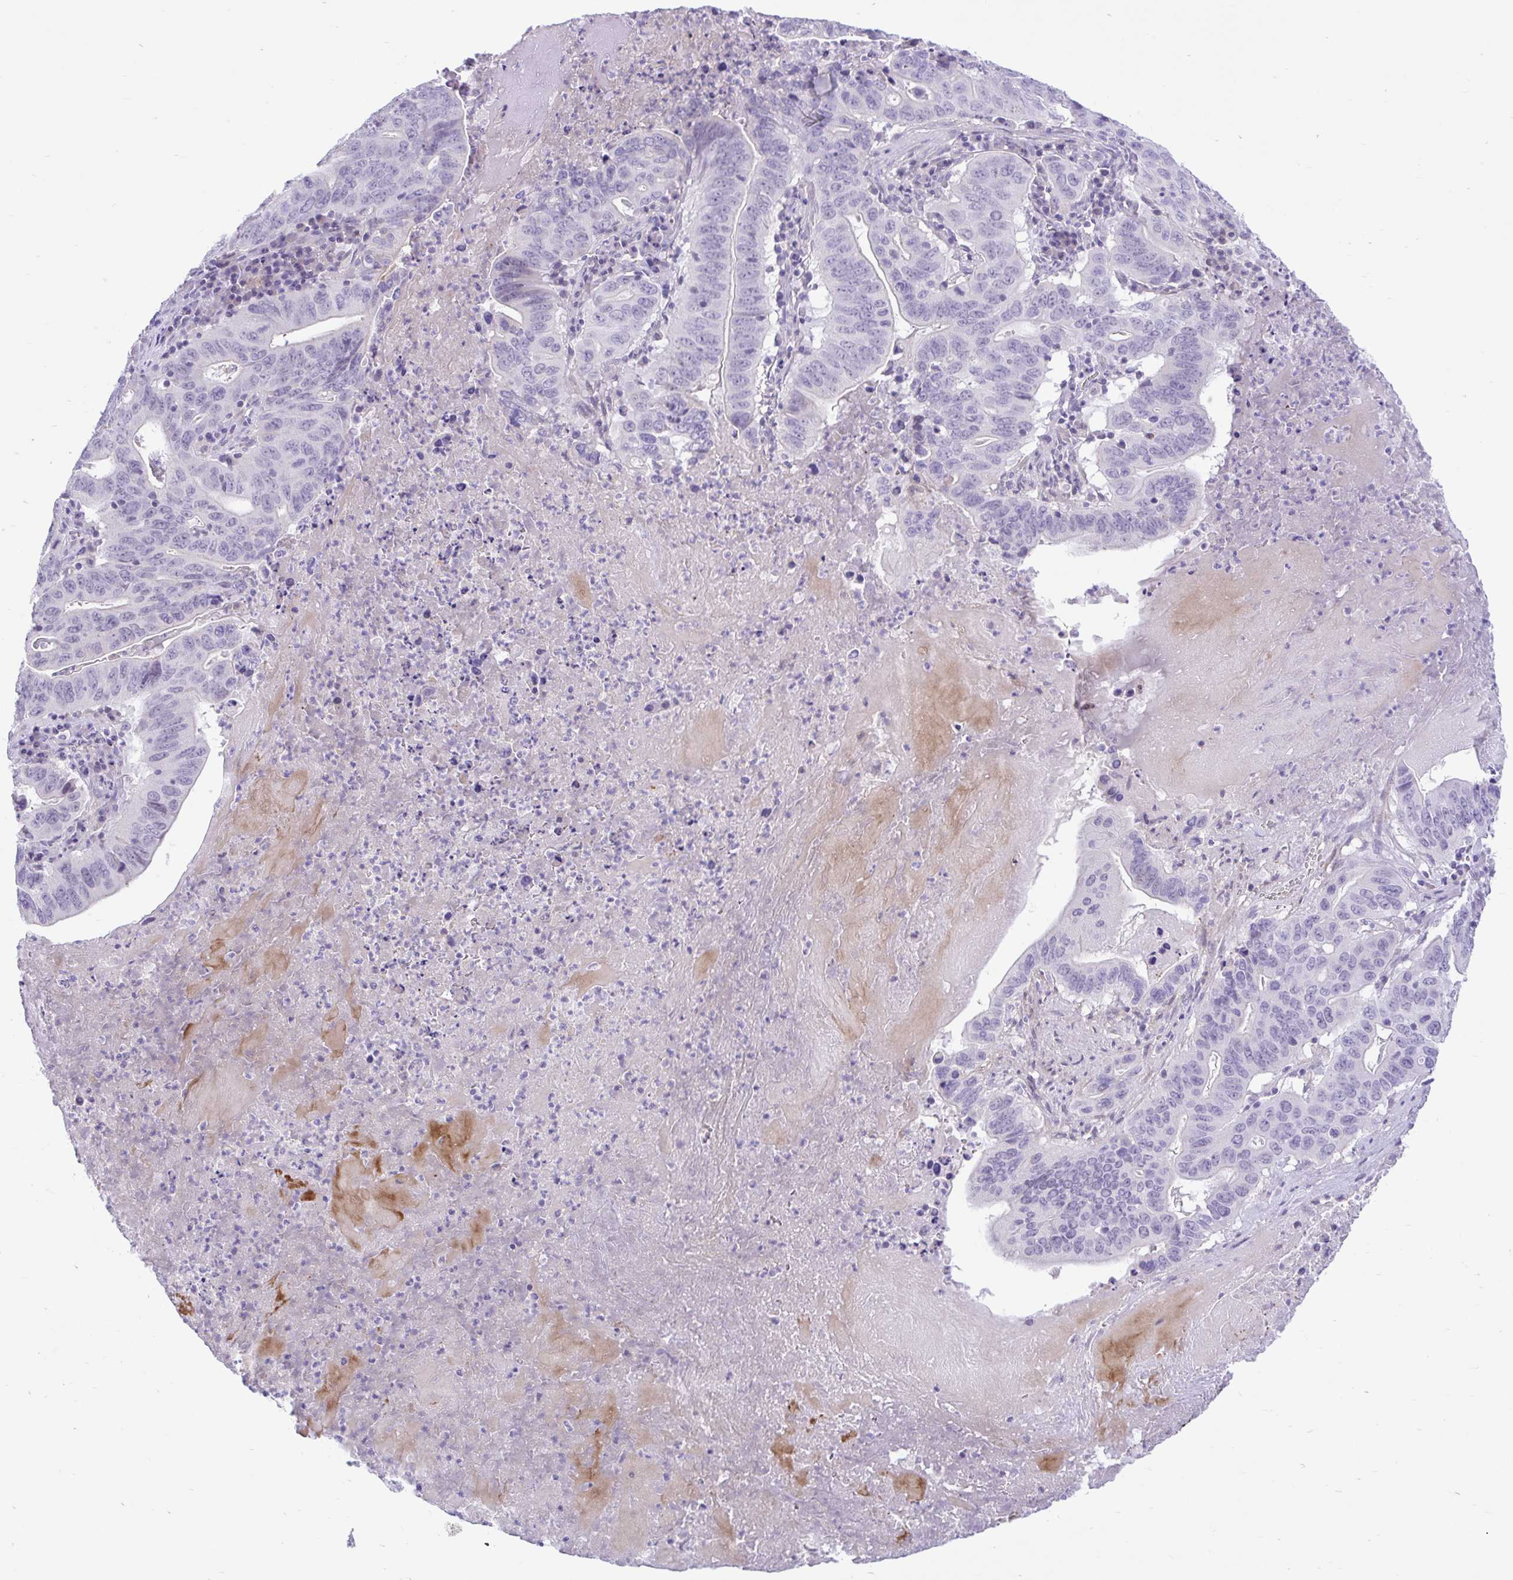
{"staining": {"intensity": "negative", "quantity": "none", "location": "none"}, "tissue": "lung cancer", "cell_type": "Tumor cells", "image_type": "cancer", "snomed": [{"axis": "morphology", "description": "Adenocarcinoma, NOS"}, {"axis": "topography", "description": "Lung"}], "caption": "A photomicrograph of human lung adenocarcinoma is negative for staining in tumor cells.", "gene": "ZNF101", "patient": {"sex": "female", "age": 60}}